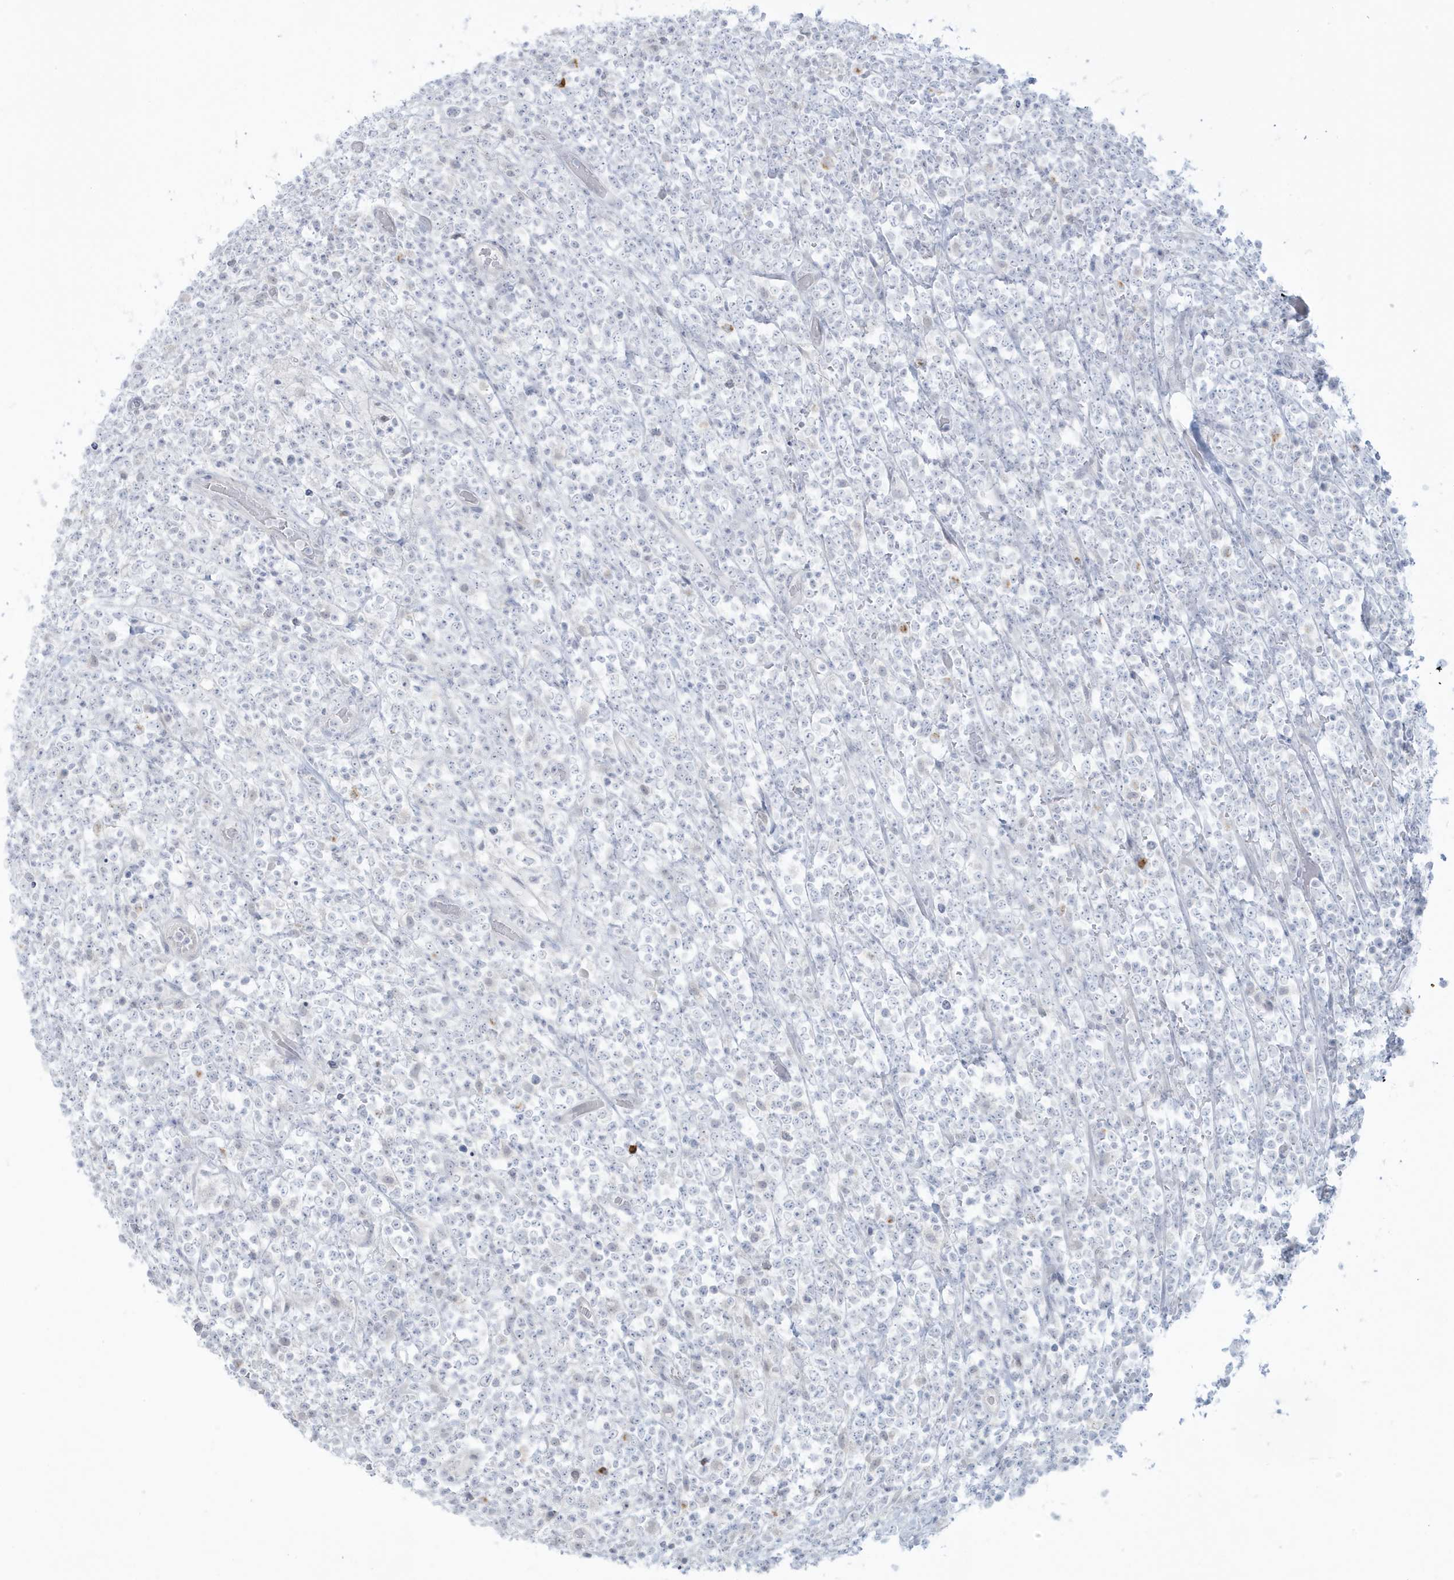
{"staining": {"intensity": "negative", "quantity": "none", "location": "none"}, "tissue": "lymphoma", "cell_type": "Tumor cells", "image_type": "cancer", "snomed": [{"axis": "morphology", "description": "Malignant lymphoma, non-Hodgkin's type, High grade"}, {"axis": "topography", "description": "Colon"}], "caption": "Histopathology image shows no significant protein positivity in tumor cells of malignant lymphoma, non-Hodgkin's type (high-grade).", "gene": "HERC6", "patient": {"sex": "female", "age": 53}}